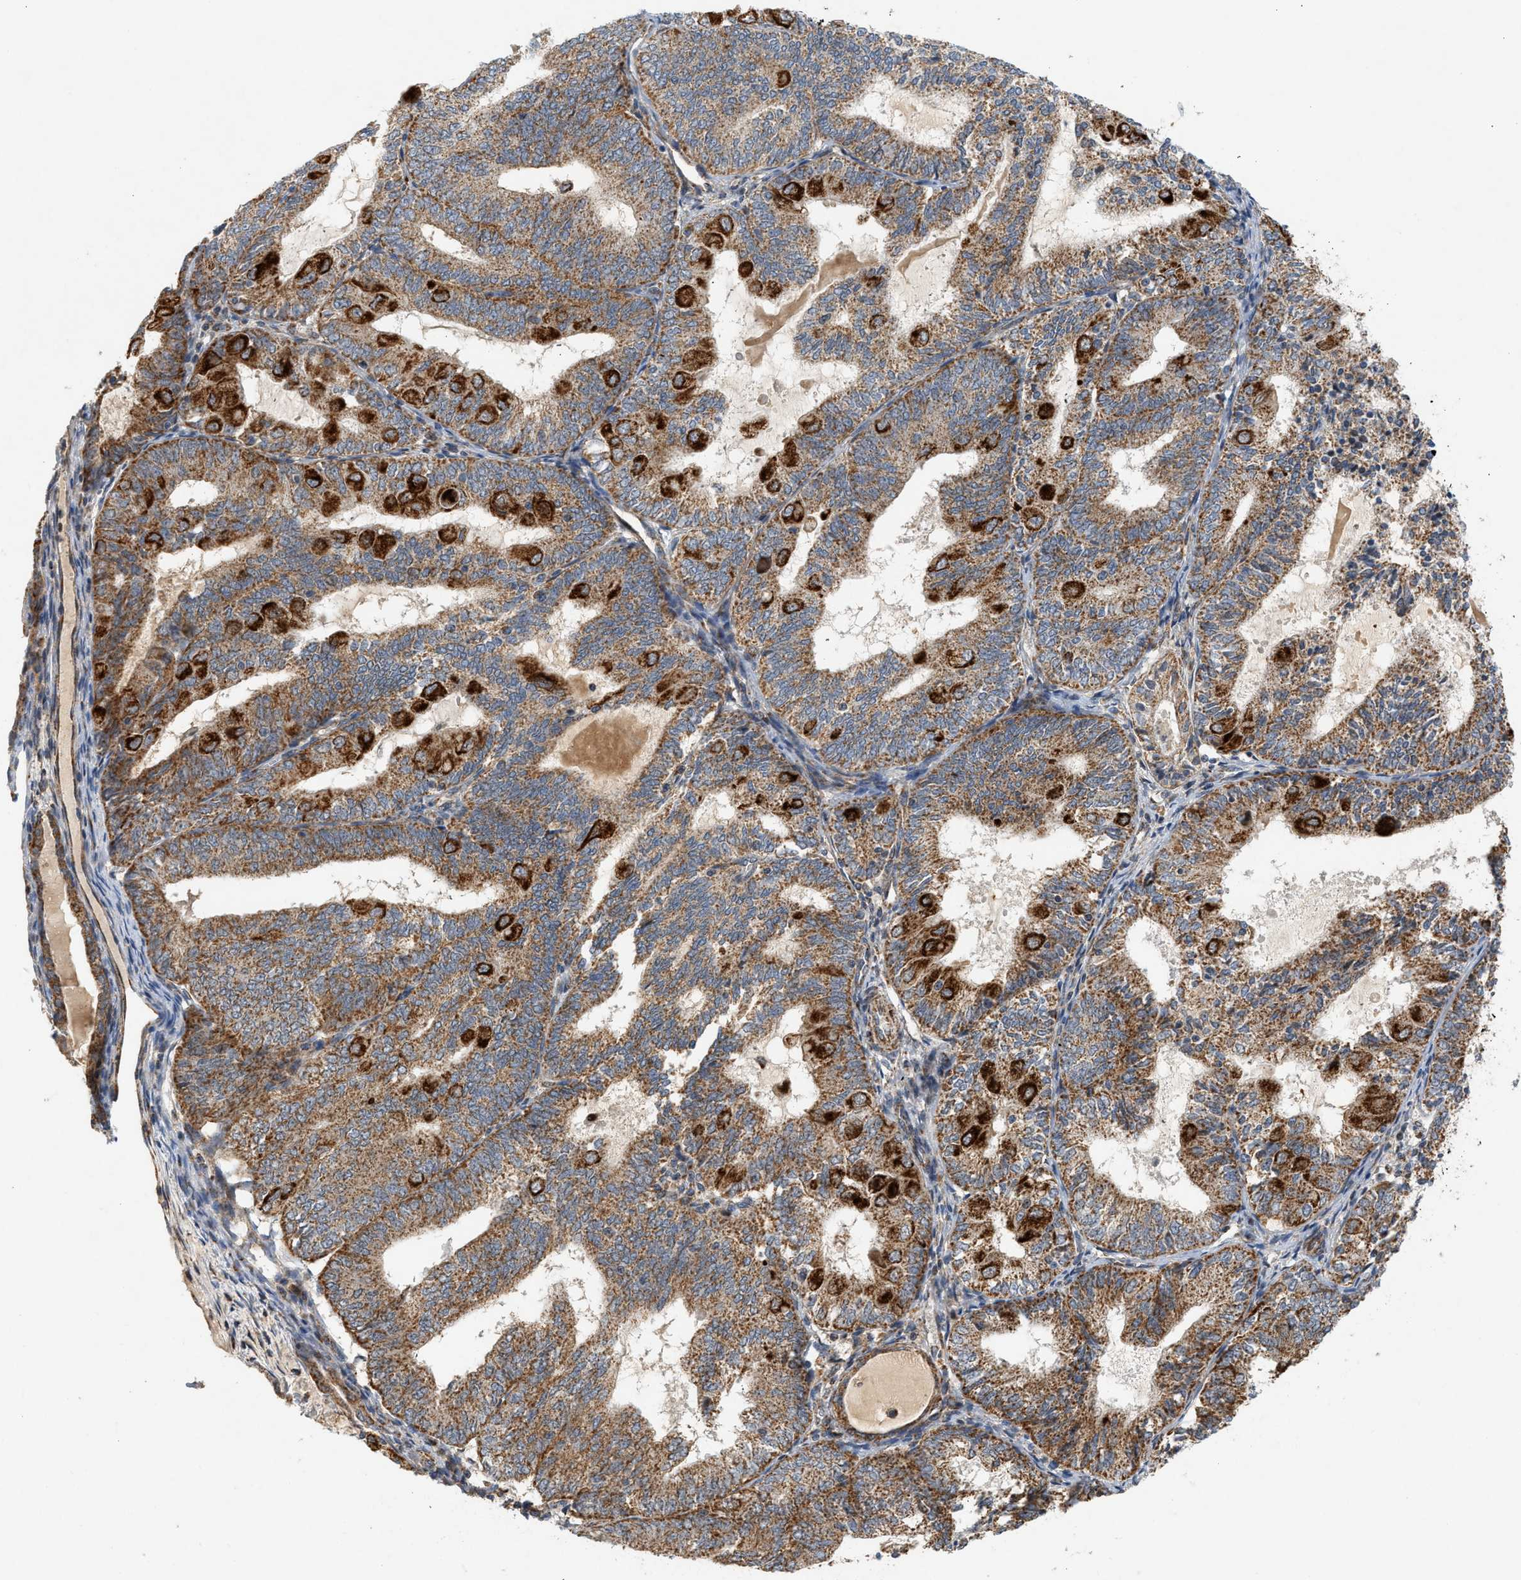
{"staining": {"intensity": "moderate", "quantity": ">75%", "location": "cytoplasmic/membranous"}, "tissue": "endometrial cancer", "cell_type": "Tumor cells", "image_type": "cancer", "snomed": [{"axis": "morphology", "description": "Adenocarcinoma, NOS"}, {"axis": "topography", "description": "Endometrium"}], "caption": "Protein expression analysis of human endometrial cancer (adenocarcinoma) reveals moderate cytoplasmic/membranous positivity in about >75% of tumor cells.", "gene": "MCU", "patient": {"sex": "female", "age": 81}}